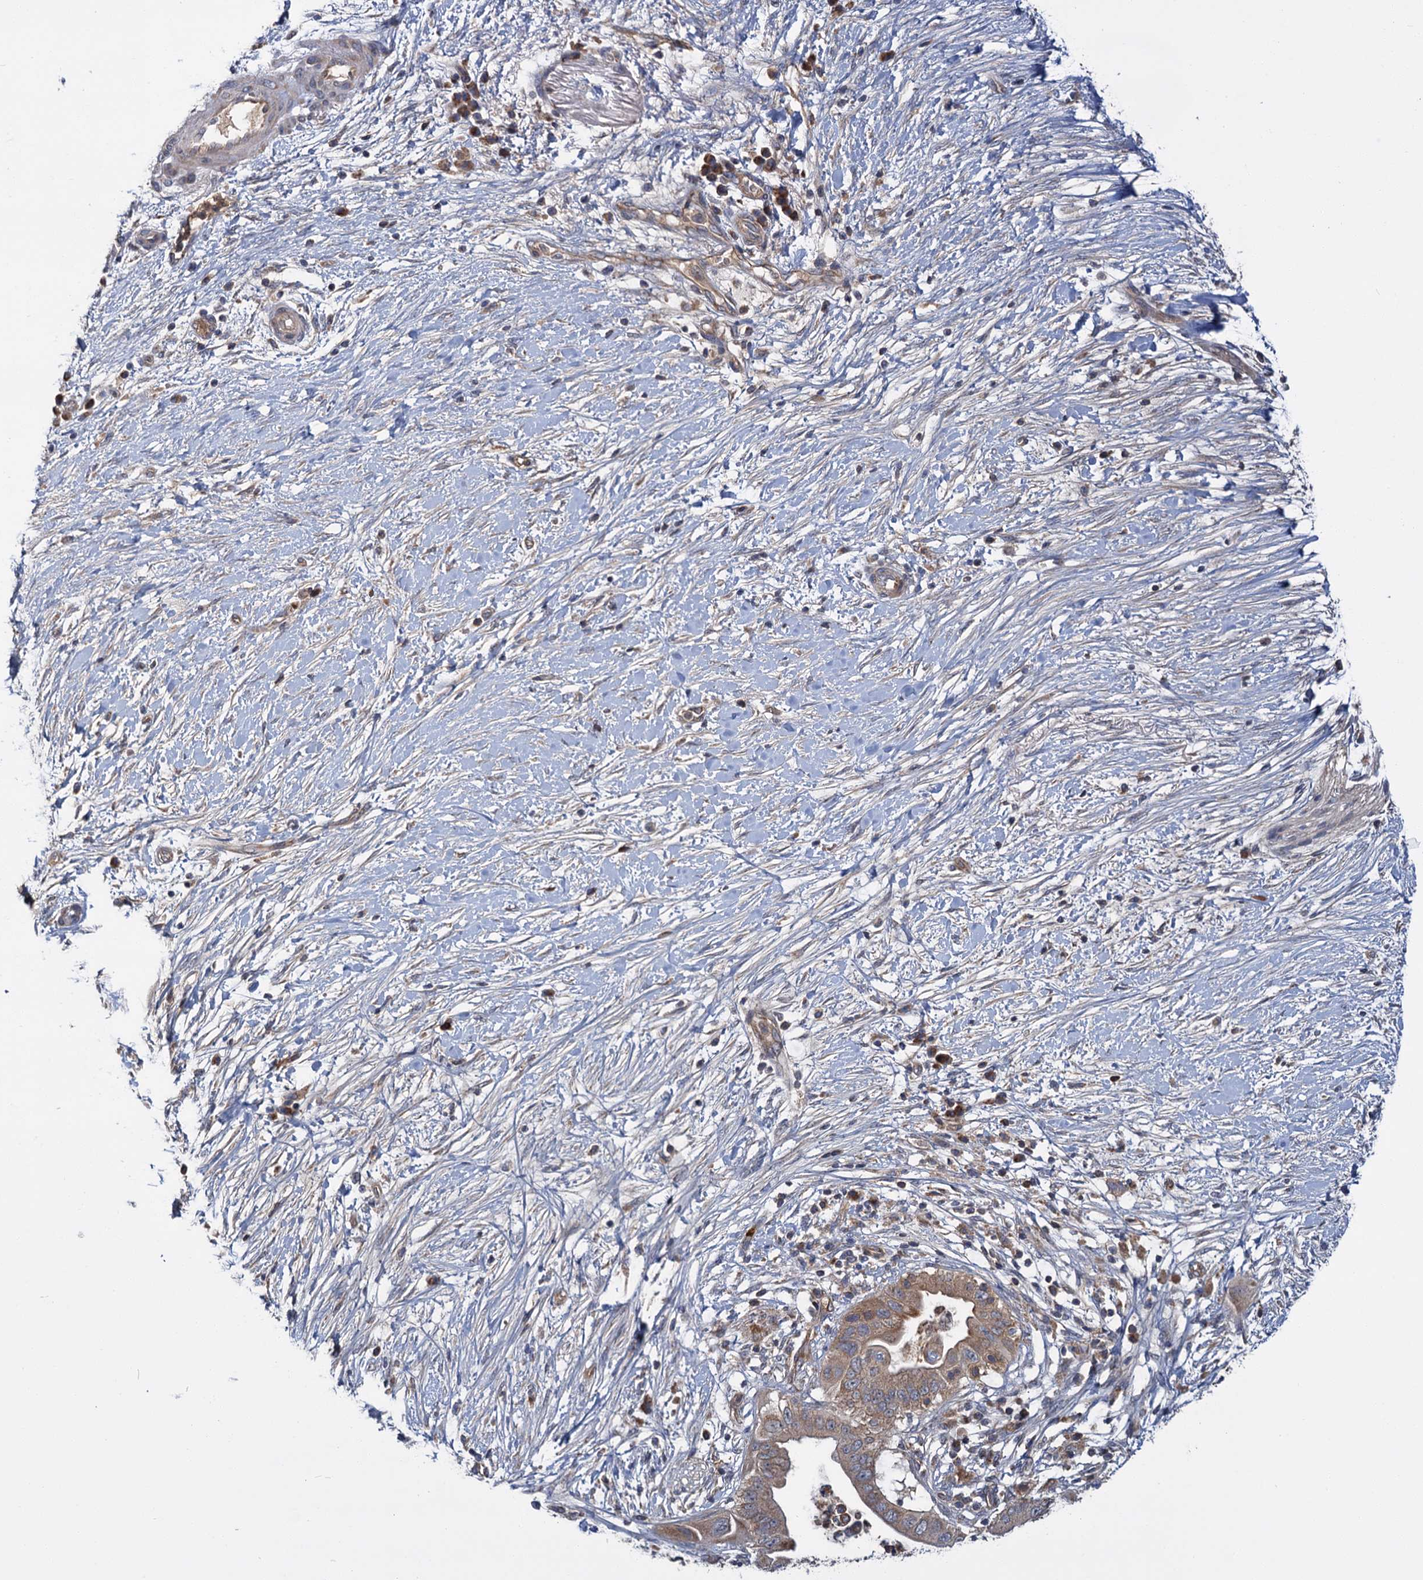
{"staining": {"intensity": "weak", "quantity": ">75%", "location": "cytoplasmic/membranous"}, "tissue": "pancreatic cancer", "cell_type": "Tumor cells", "image_type": "cancer", "snomed": [{"axis": "morphology", "description": "Adenocarcinoma, NOS"}, {"axis": "topography", "description": "Pancreas"}], "caption": "Protein expression analysis of human pancreatic cancer reveals weak cytoplasmic/membranous expression in about >75% of tumor cells.", "gene": "DYNC2H1", "patient": {"sex": "male", "age": 68}}